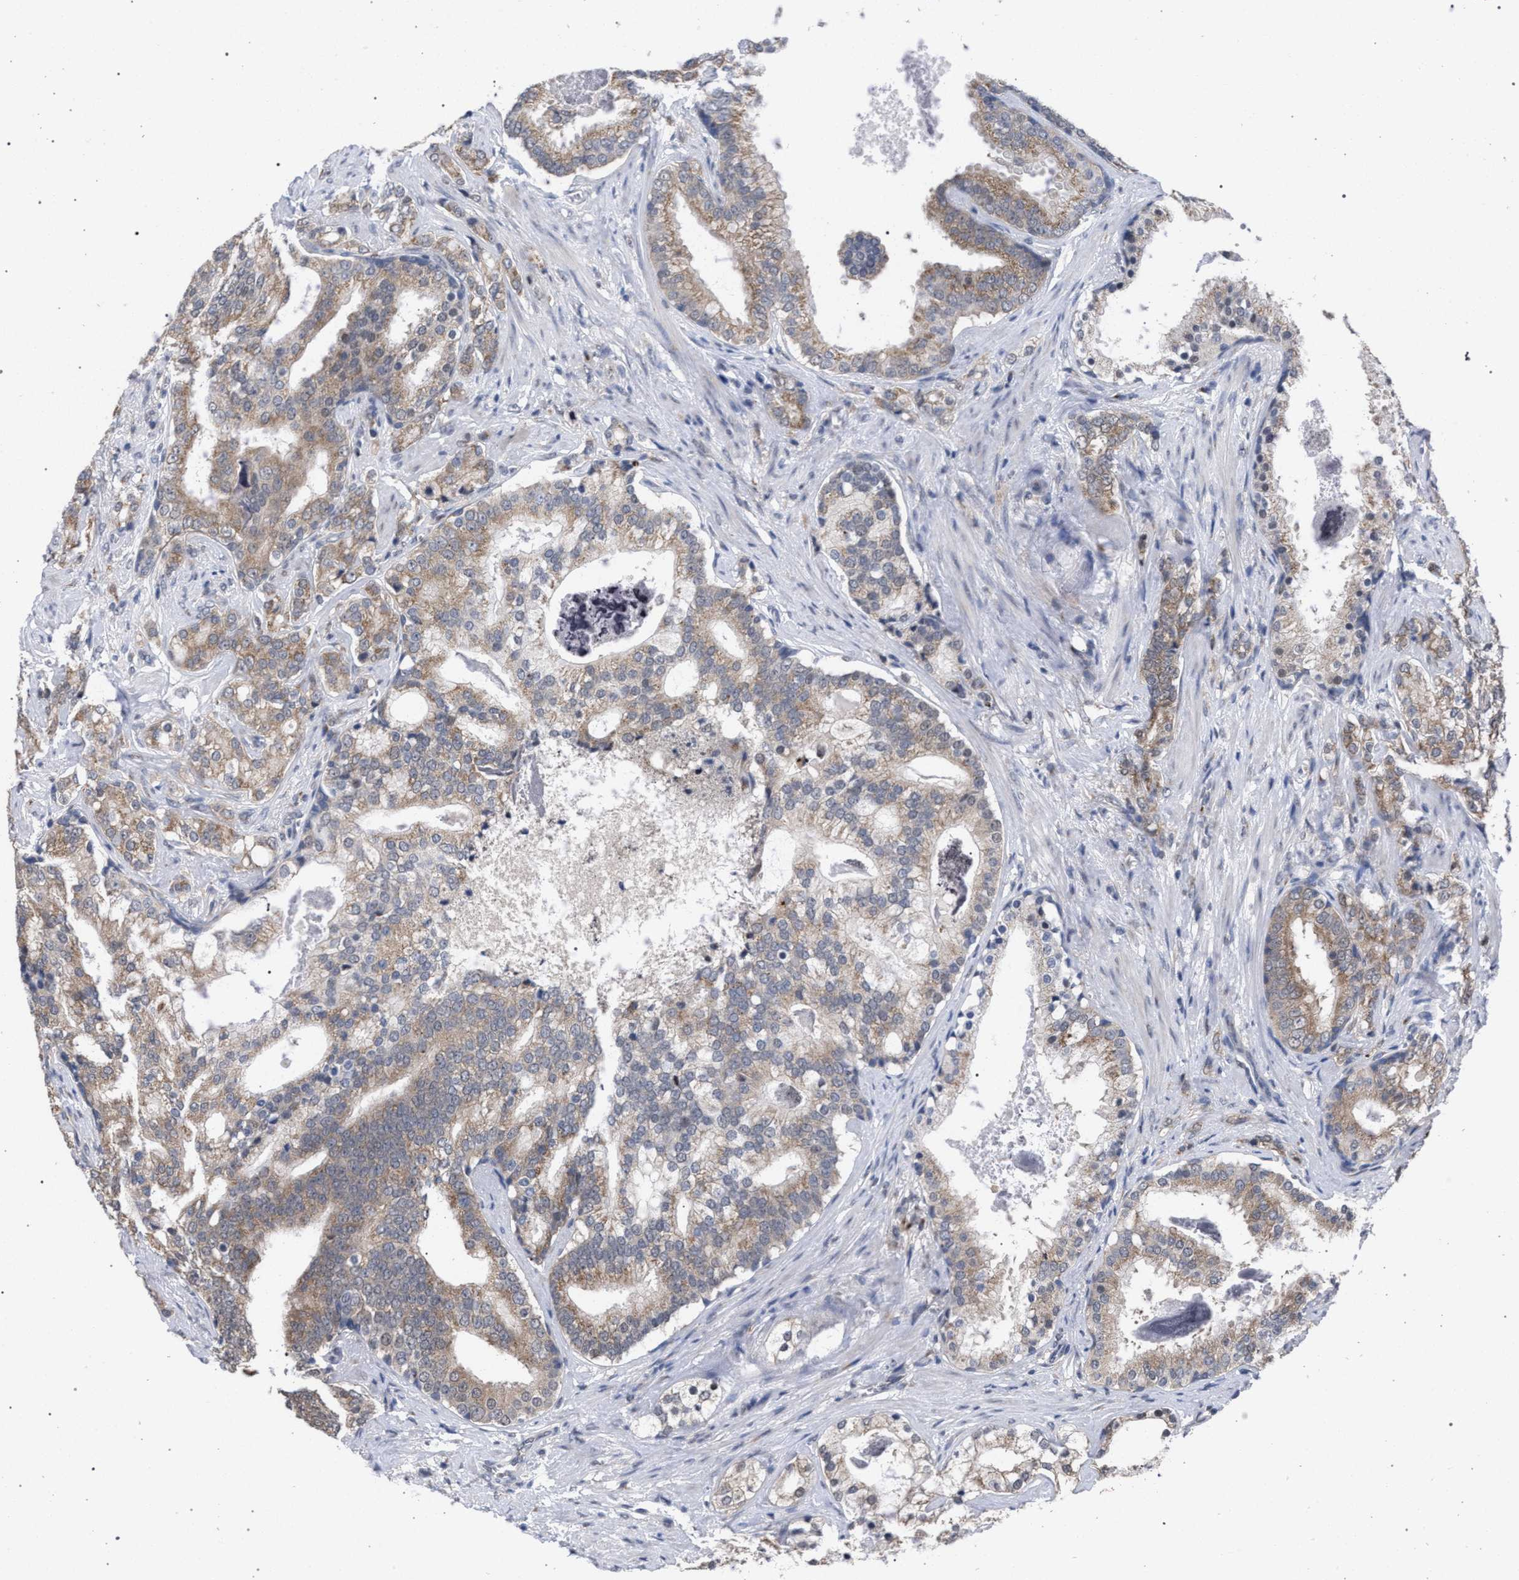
{"staining": {"intensity": "weak", "quantity": ">75%", "location": "cytoplasmic/membranous"}, "tissue": "prostate cancer", "cell_type": "Tumor cells", "image_type": "cancer", "snomed": [{"axis": "morphology", "description": "Adenocarcinoma, Low grade"}, {"axis": "topography", "description": "Prostate"}], "caption": "DAB immunohistochemical staining of human adenocarcinoma (low-grade) (prostate) demonstrates weak cytoplasmic/membranous protein staining in about >75% of tumor cells.", "gene": "GOLGA2", "patient": {"sex": "male", "age": 58}}